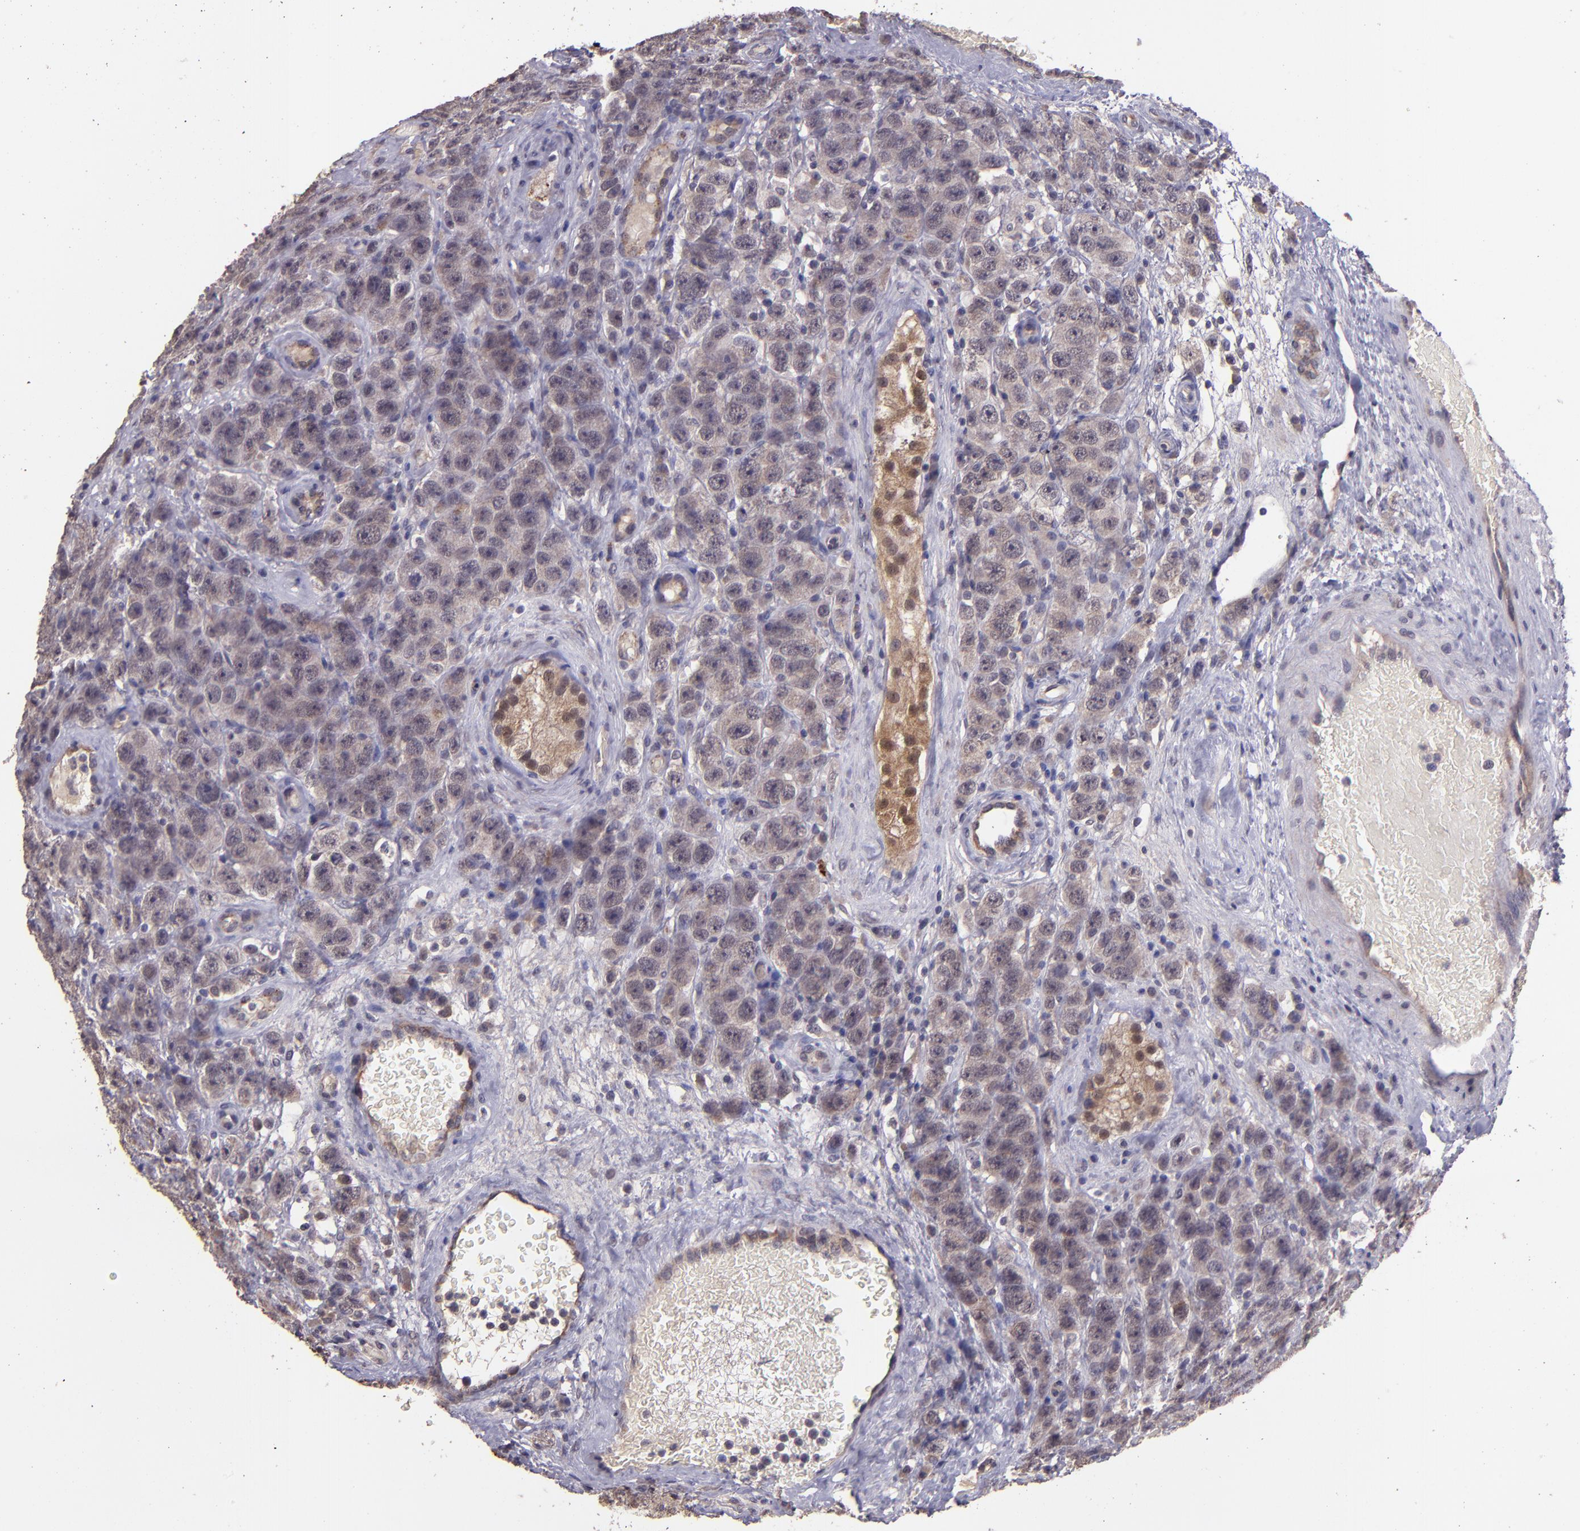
{"staining": {"intensity": "weak", "quantity": "25%-75%", "location": "cytoplasmic/membranous"}, "tissue": "testis cancer", "cell_type": "Tumor cells", "image_type": "cancer", "snomed": [{"axis": "morphology", "description": "Seminoma, NOS"}, {"axis": "topography", "description": "Testis"}], "caption": "Immunohistochemical staining of human seminoma (testis) reveals low levels of weak cytoplasmic/membranous protein staining in about 25%-75% of tumor cells. The staining was performed using DAB (3,3'-diaminobenzidine) to visualize the protein expression in brown, while the nuclei were stained in blue with hematoxylin (Magnification: 20x).", "gene": "TAF7L", "patient": {"sex": "male", "age": 52}}